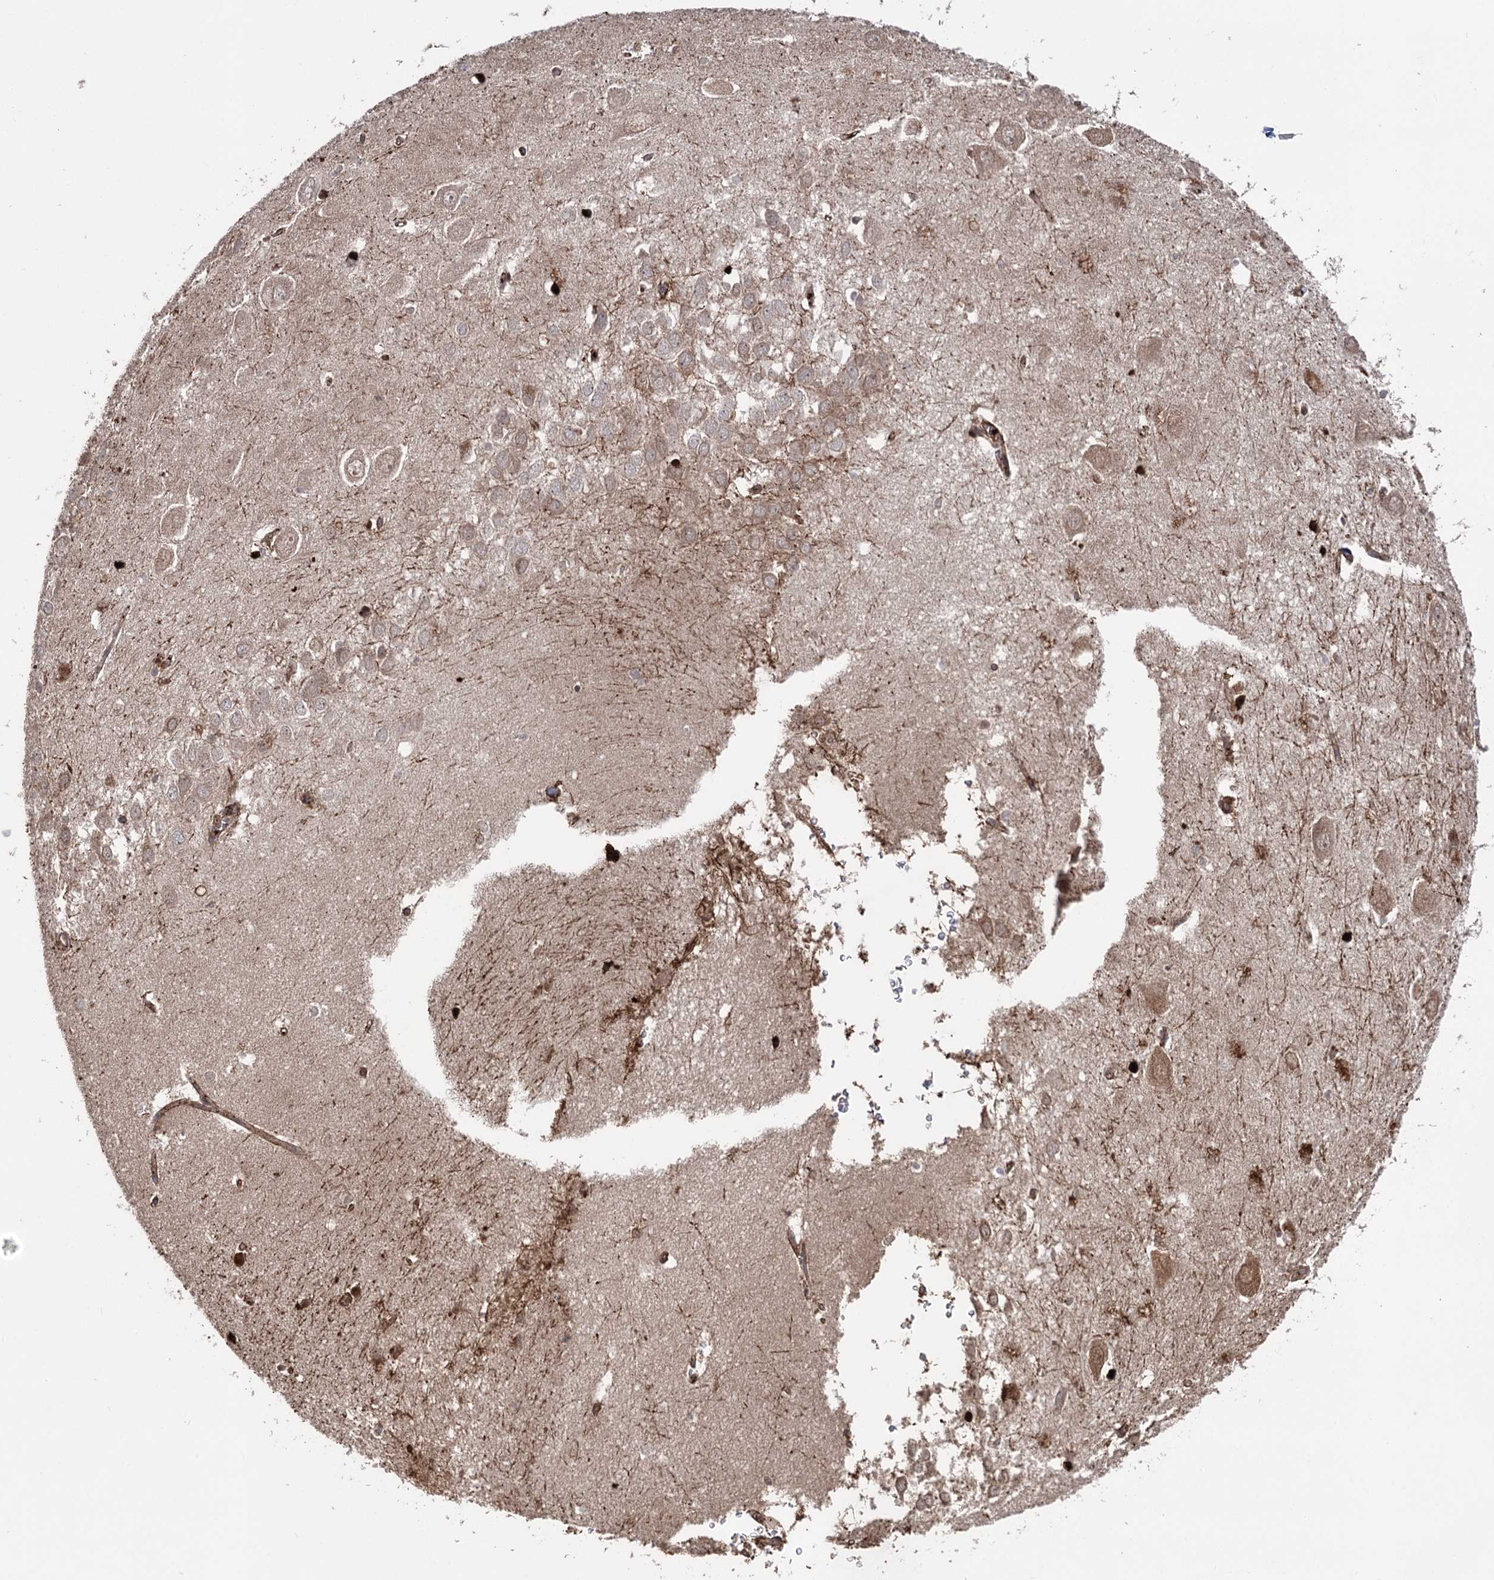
{"staining": {"intensity": "strong", "quantity": "25%-75%", "location": "cytoplasmic/membranous,nuclear"}, "tissue": "hippocampus", "cell_type": "Glial cells", "image_type": "normal", "snomed": [{"axis": "morphology", "description": "Normal tissue, NOS"}, {"axis": "topography", "description": "Hippocampus"}], "caption": "Hippocampus stained for a protein (brown) demonstrates strong cytoplasmic/membranous,nuclear positive positivity in approximately 25%-75% of glial cells.", "gene": "OTUD1", "patient": {"sex": "female", "age": 64}}